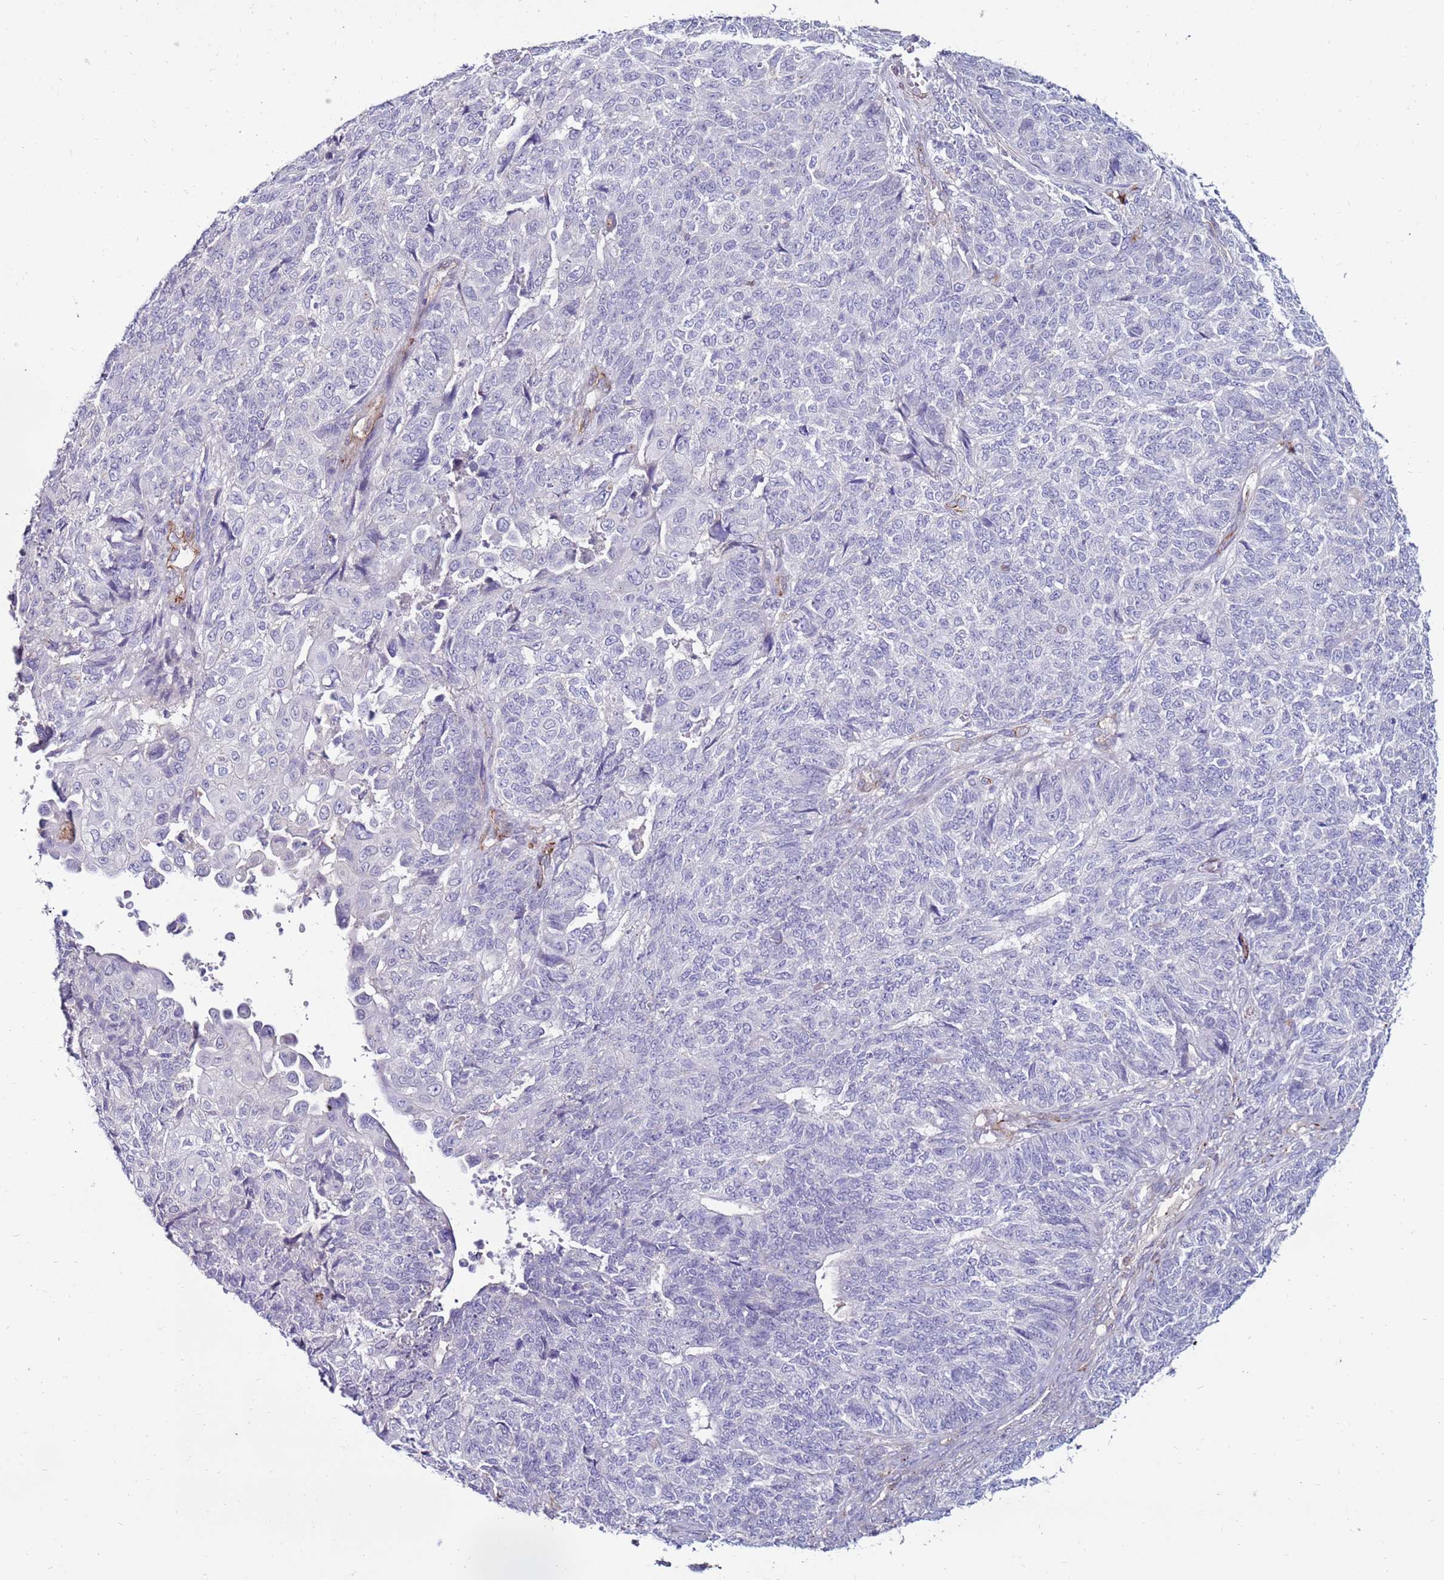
{"staining": {"intensity": "negative", "quantity": "none", "location": "none"}, "tissue": "endometrial cancer", "cell_type": "Tumor cells", "image_type": "cancer", "snomed": [{"axis": "morphology", "description": "Adenocarcinoma, NOS"}, {"axis": "topography", "description": "Endometrium"}], "caption": "A photomicrograph of human endometrial cancer is negative for staining in tumor cells. (DAB IHC, high magnification).", "gene": "CLEC4M", "patient": {"sex": "female", "age": 32}}